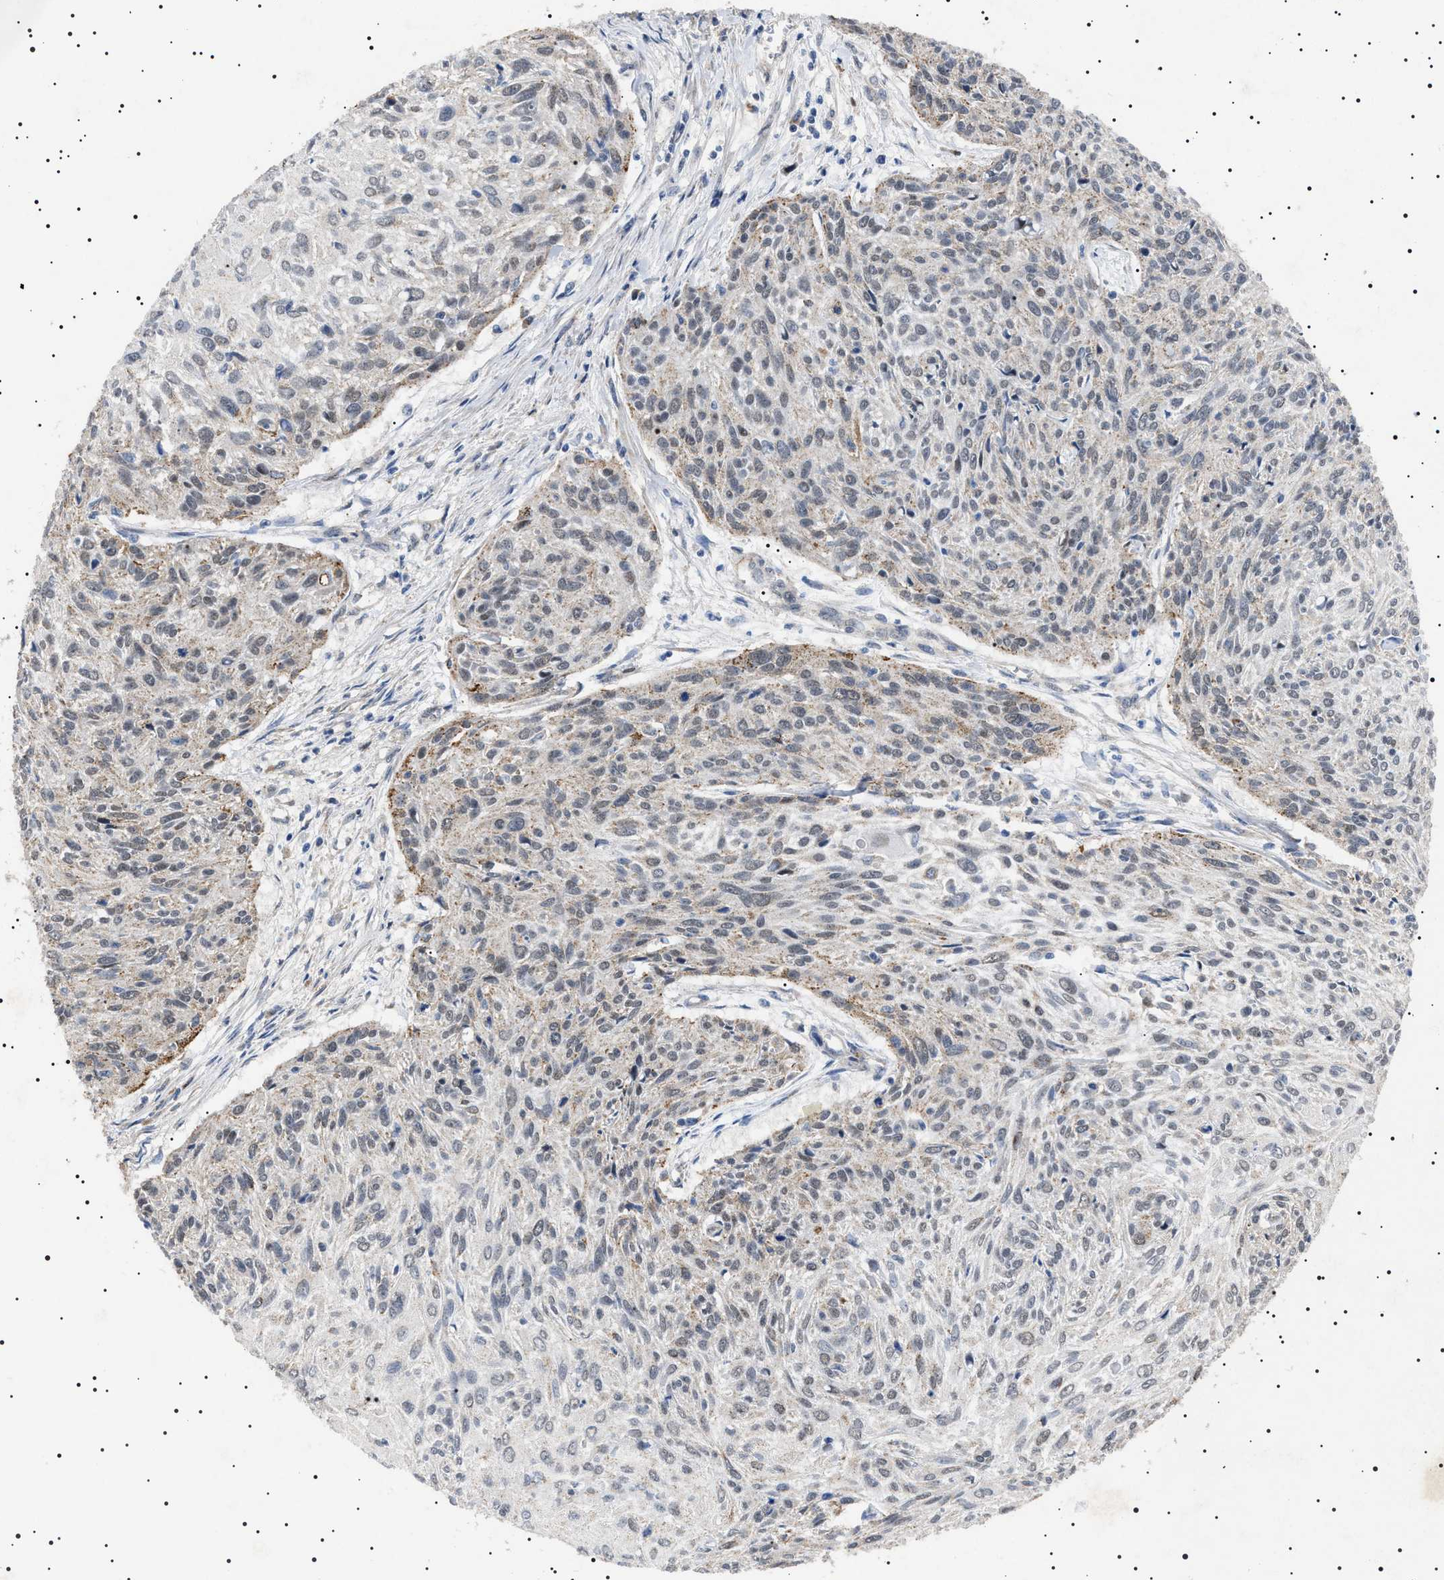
{"staining": {"intensity": "negative", "quantity": "none", "location": "none"}, "tissue": "cervical cancer", "cell_type": "Tumor cells", "image_type": "cancer", "snomed": [{"axis": "morphology", "description": "Squamous cell carcinoma, NOS"}, {"axis": "topography", "description": "Cervix"}], "caption": "A histopathology image of human cervical cancer (squamous cell carcinoma) is negative for staining in tumor cells.", "gene": "RAB34", "patient": {"sex": "female", "age": 51}}